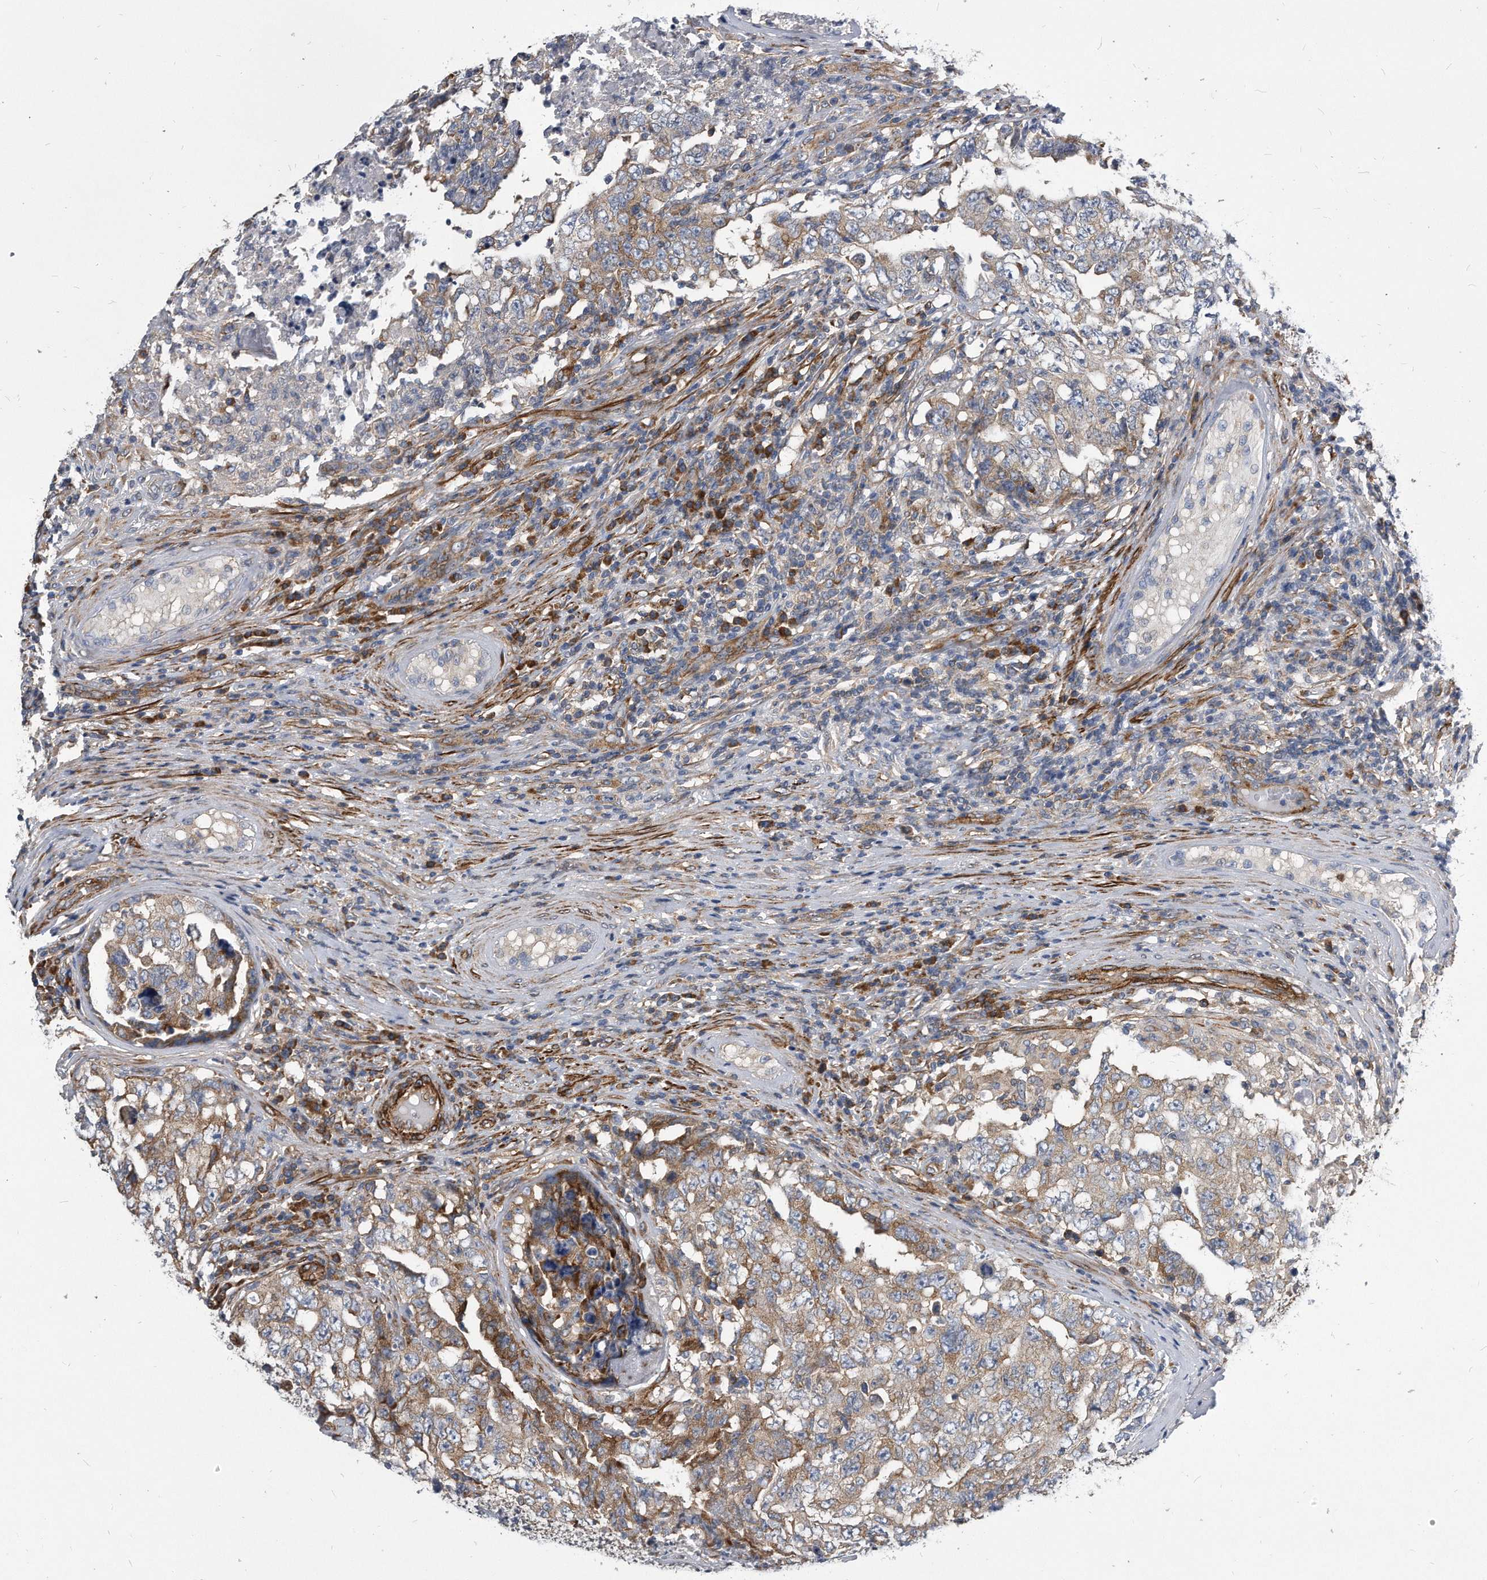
{"staining": {"intensity": "moderate", "quantity": "25%-75%", "location": "cytoplasmic/membranous"}, "tissue": "testis cancer", "cell_type": "Tumor cells", "image_type": "cancer", "snomed": [{"axis": "morphology", "description": "Carcinoma, Embryonal, NOS"}, {"axis": "topography", "description": "Testis"}], "caption": "Protein expression by immunohistochemistry (IHC) demonstrates moderate cytoplasmic/membranous staining in about 25%-75% of tumor cells in testis cancer.", "gene": "EIF2B4", "patient": {"sex": "male", "age": 26}}